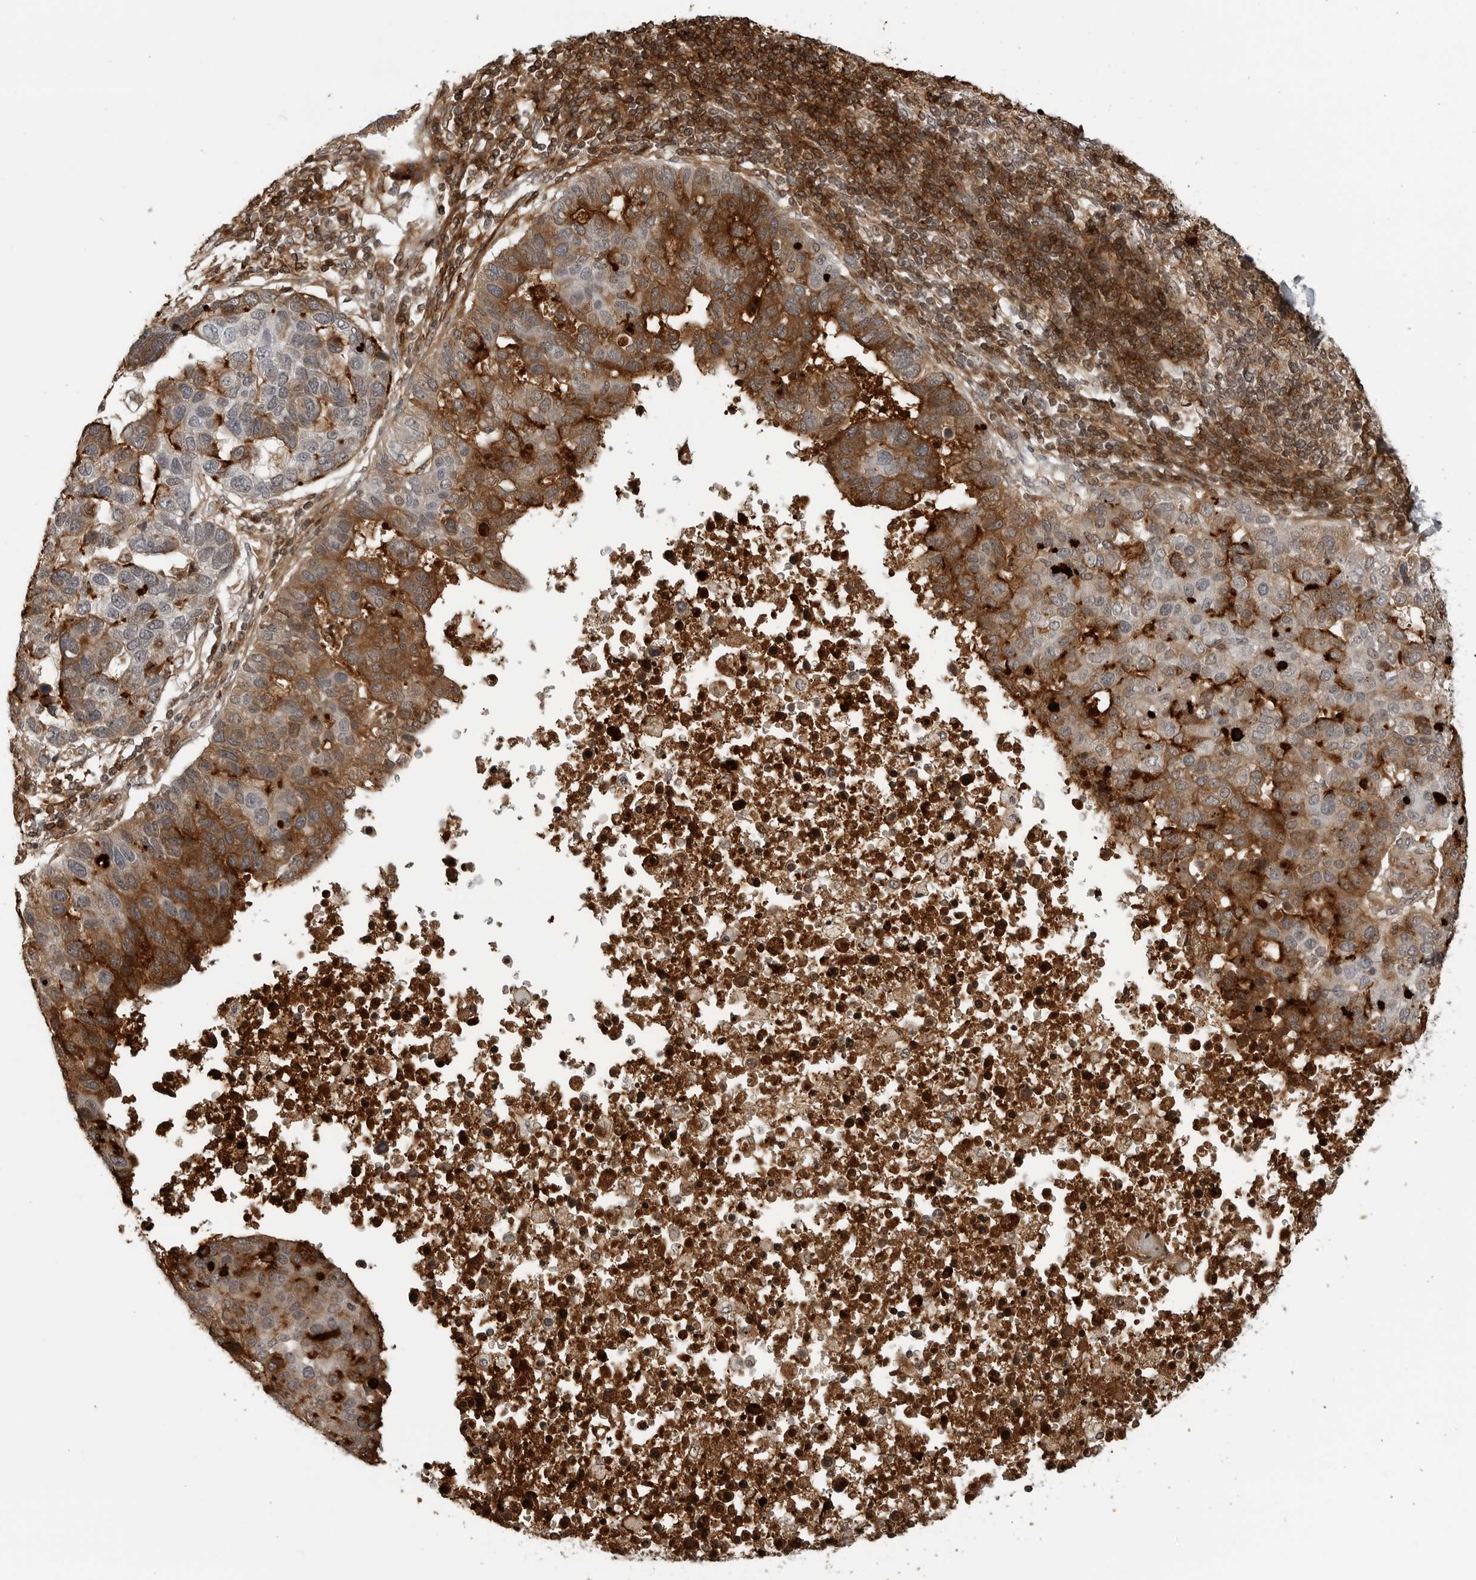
{"staining": {"intensity": "strong", "quantity": "25%-75%", "location": "cytoplasmic/membranous"}, "tissue": "pancreatic cancer", "cell_type": "Tumor cells", "image_type": "cancer", "snomed": [{"axis": "morphology", "description": "Adenocarcinoma, NOS"}, {"axis": "topography", "description": "Pancreas"}], "caption": "Adenocarcinoma (pancreatic) tissue displays strong cytoplasmic/membranous positivity in approximately 25%-75% of tumor cells, visualized by immunohistochemistry. Nuclei are stained in blue.", "gene": "CXCR5", "patient": {"sex": "female", "age": 61}}